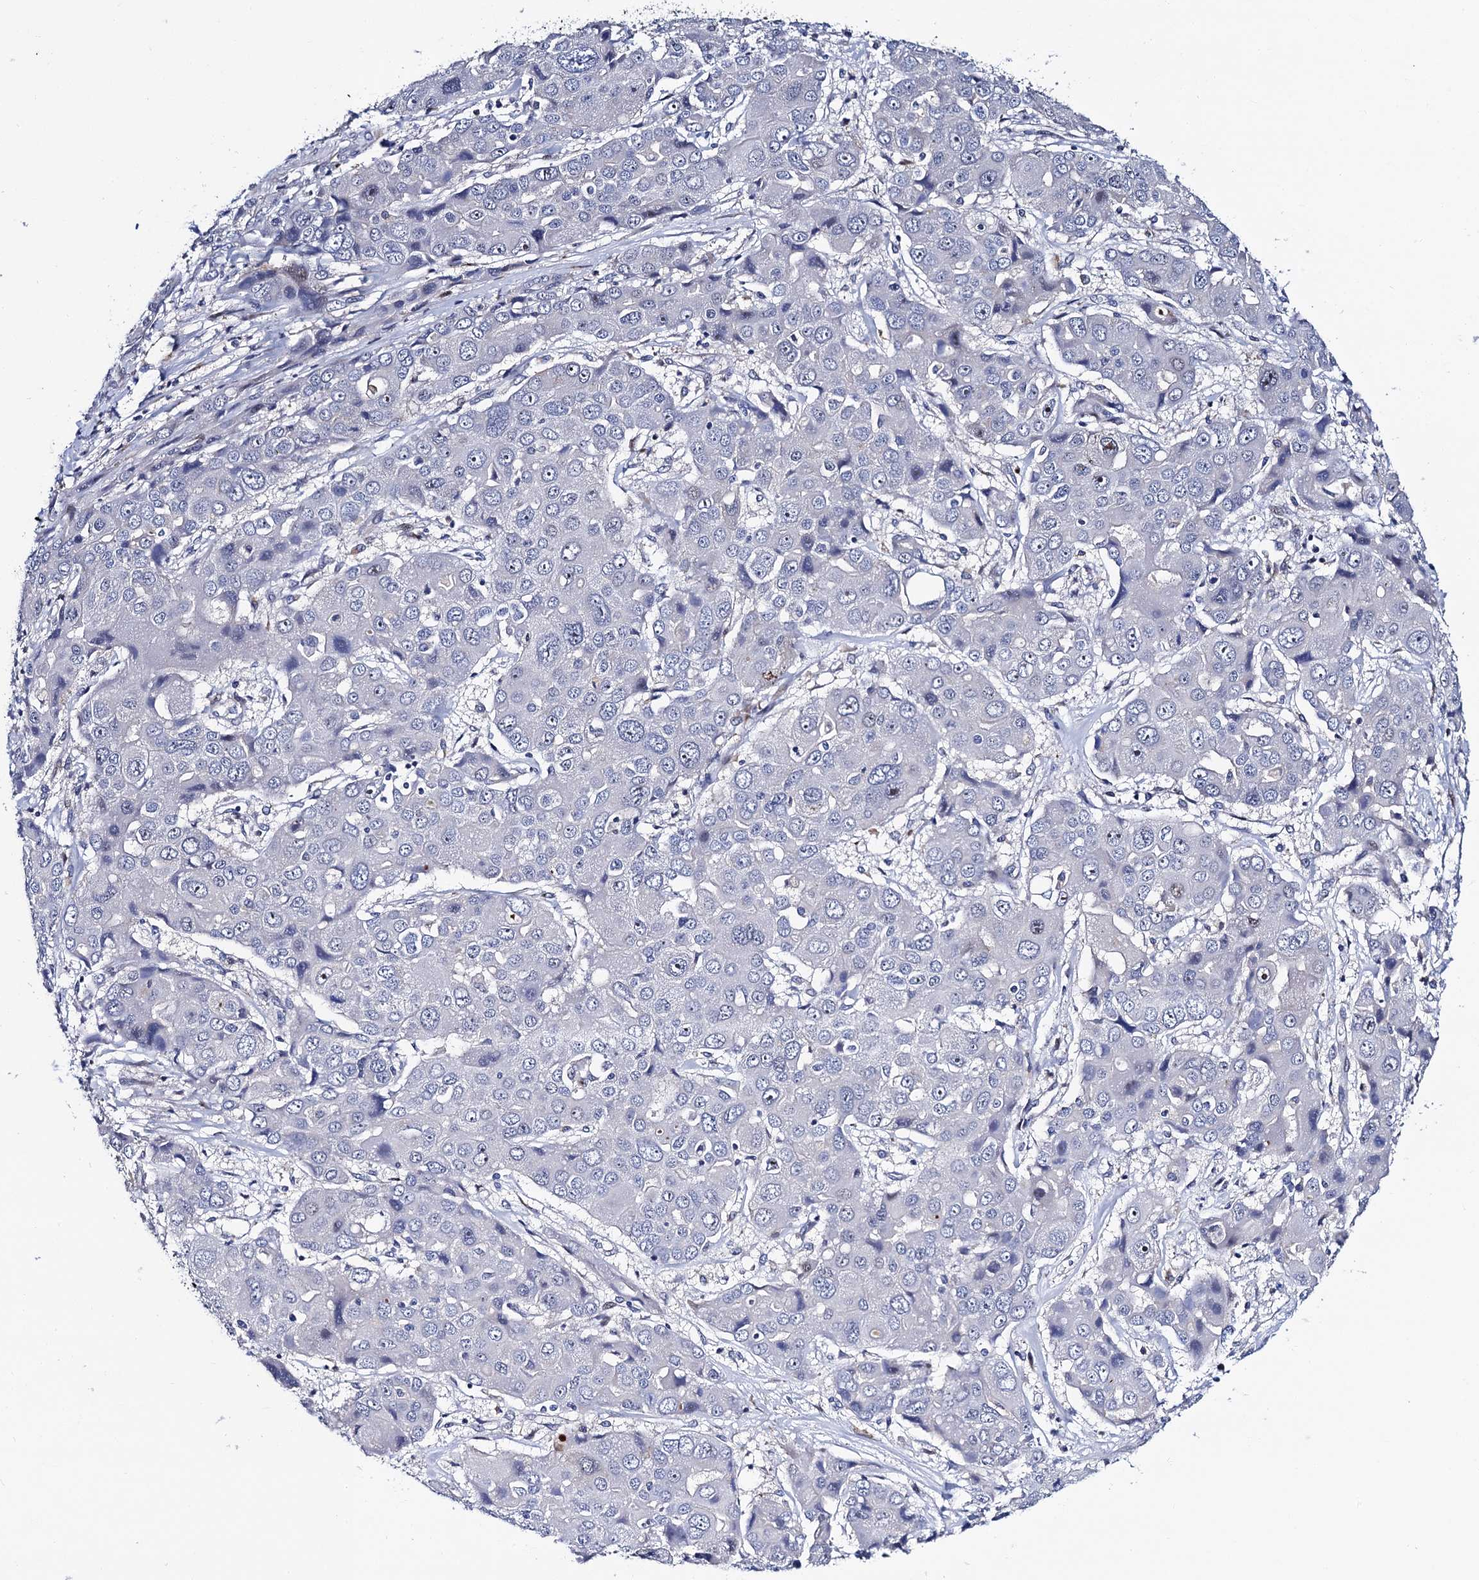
{"staining": {"intensity": "negative", "quantity": "none", "location": "none"}, "tissue": "liver cancer", "cell_type": "Tumor cells", "image_type": "cancer", "snomed": [{"axis": "morphology", "description": "Cholangiocarcinoma"}, {"axis": "topography", "description": "Liver"}], "caption": "Liver cancer (cholangiocarcinoma) was stained to show a protein in brown. There is no significant expression in tumor cells.", "gene": "TRMT112", "patient": {"sex": "male", "age": 67}}